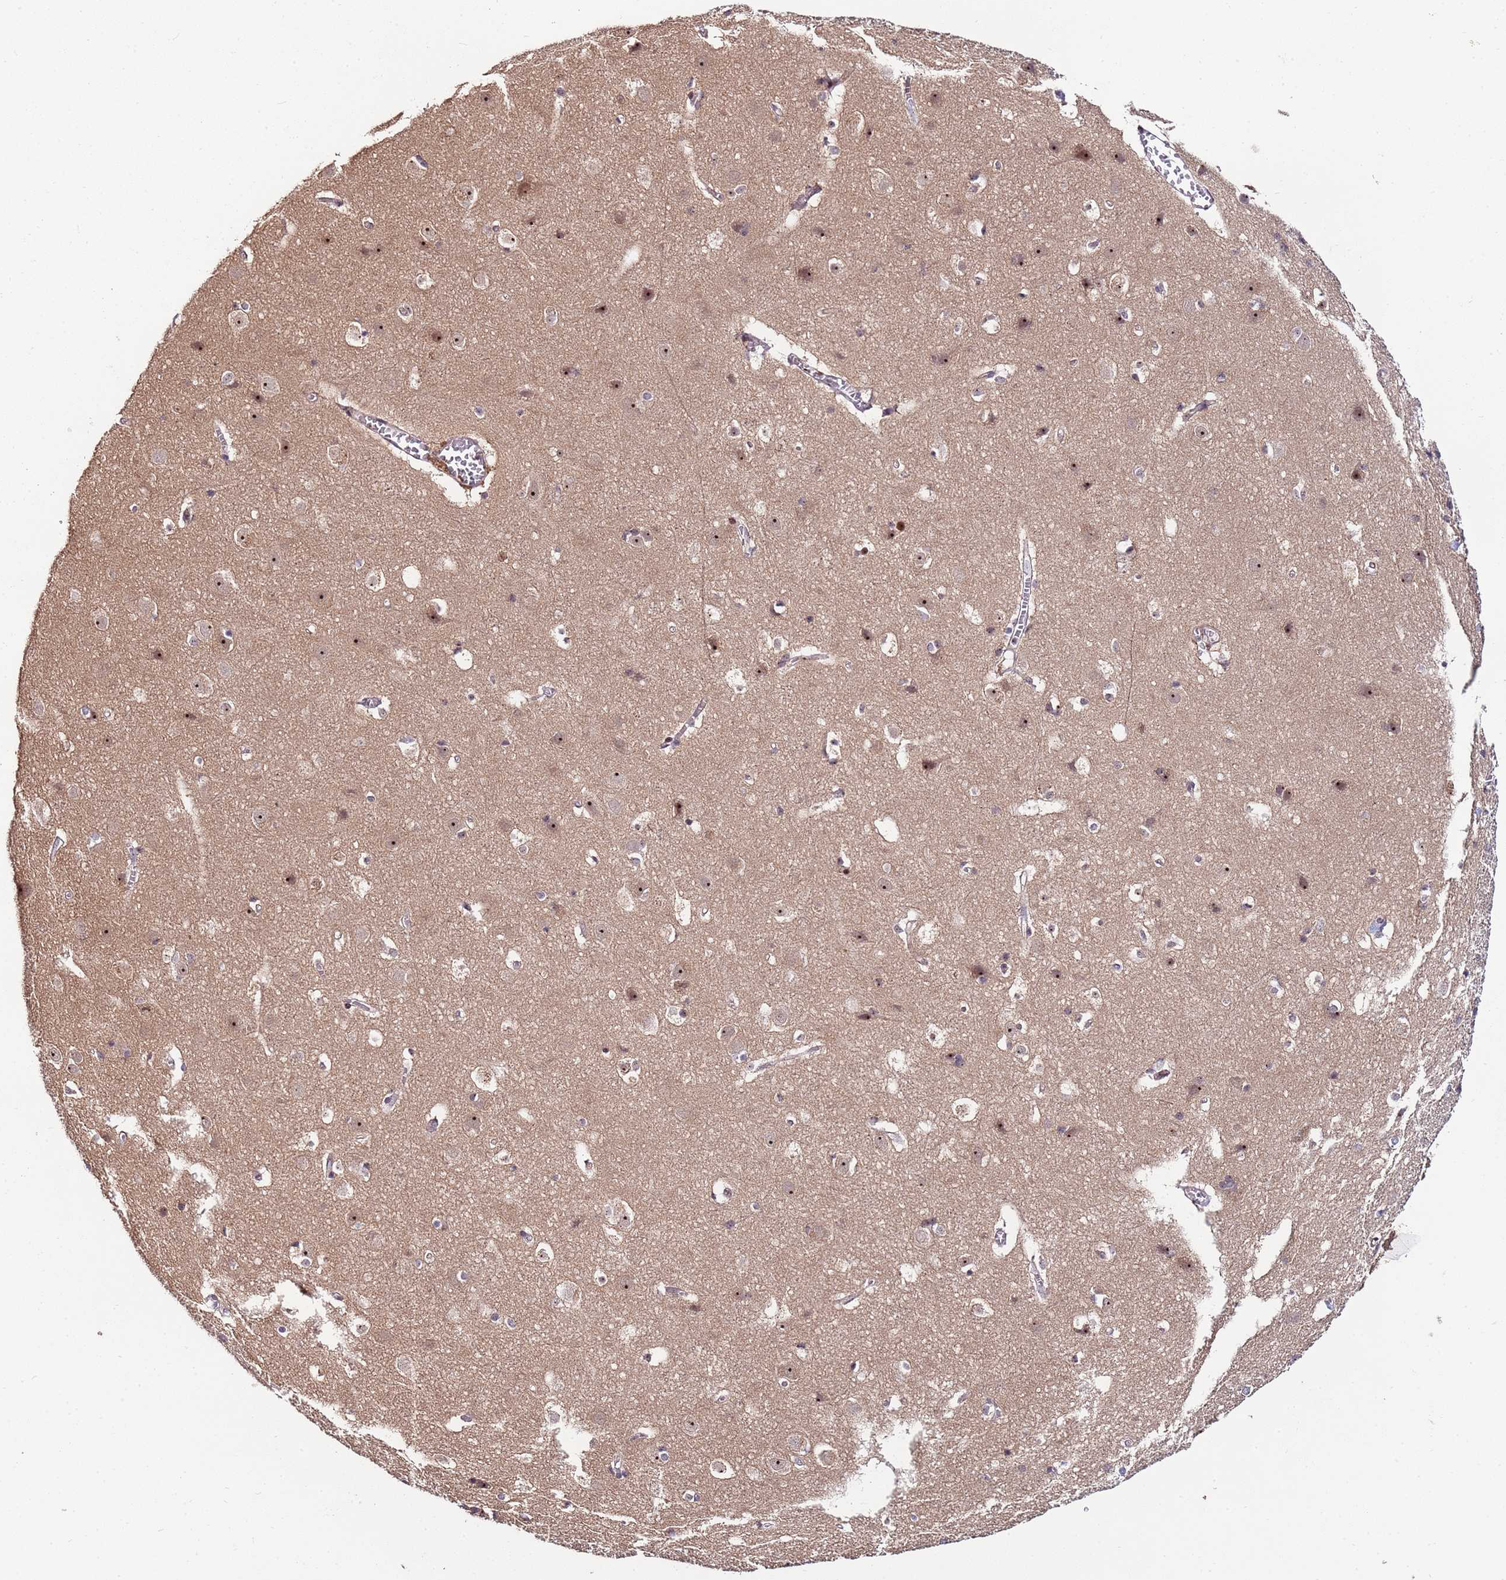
{"staining": {"intensity": "weak", "quantity": ">75%", "location": "nuclear"}, "tissue": "cerebral cortex", "cell_type": "Endothelial cells", "image_type": "normal", "snomed": [{"axis": "morphology", "description": "Normal tissue, NOS"}, {"axis": "topography", "description": "Cerebral cortex"}], "caption": "High-power microscopy captured an IHC micrograph of benign cerebral cortex, revealing weak nuclear staining in about >75% of endothelial cells. The staining is performed using DAB brown chromogen to label protein expression. The nuclei are counter-stained blue using hematoxylin.", "gene": "KRI1", "patient": {"sex": "male", "age": 54}}